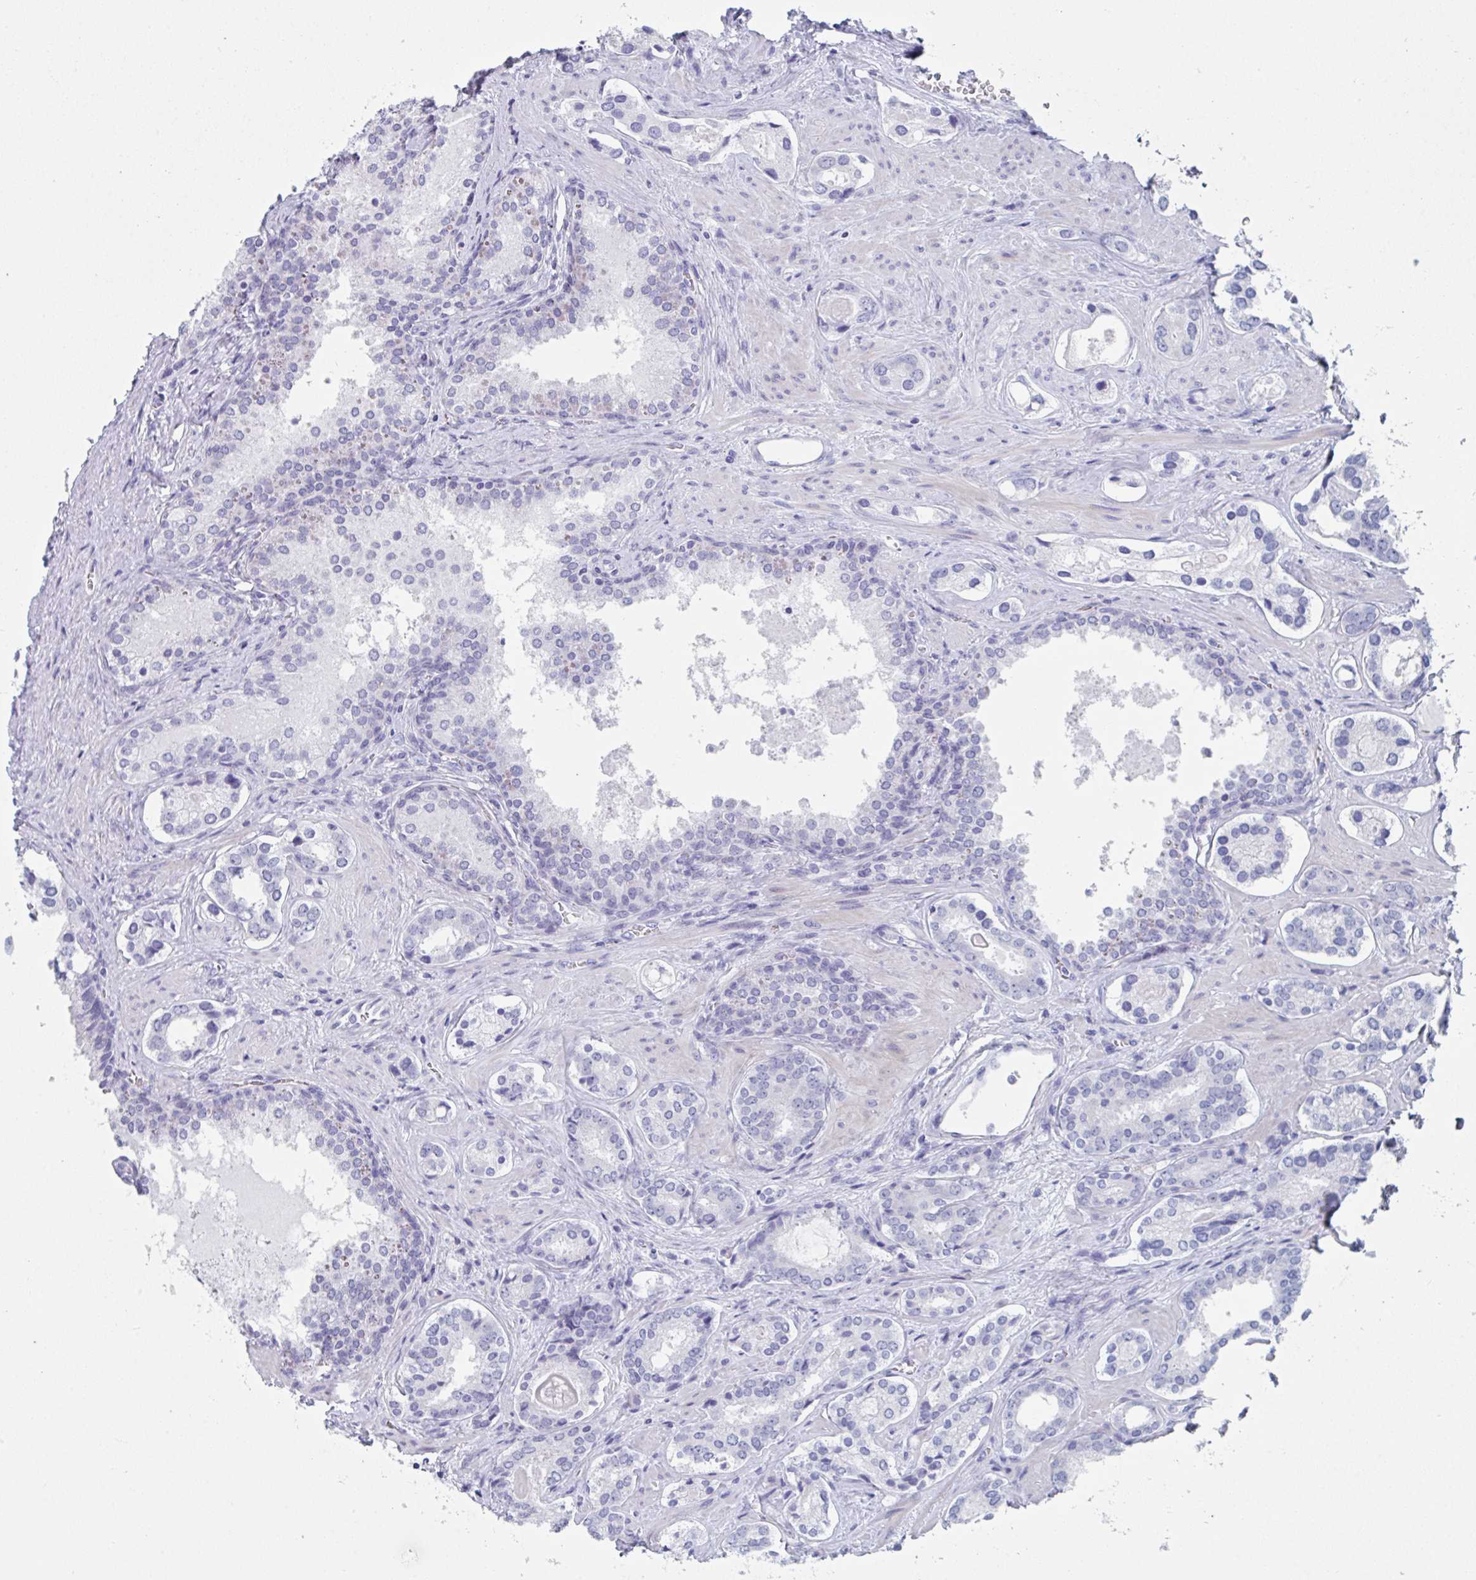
{"staining": {"intensity": "negative", "quantity": "none", "location": "none"}, "tissue": "prostate cancer", "cell_type": "Tumor cells", "image_type": "cancer", "snomed": [{"axis": "morphology", "description": "Adenocarcinoma, Low grade"}, {"axis": "topography", "description": "Prostate"}], "caption": "This is an IHC micrograph of prostate adenocarcinoma (low-grade). There is no positivity in tumor cells.", "gene": "ZPBP", "patient": {"sex": "male", "age": 62}}